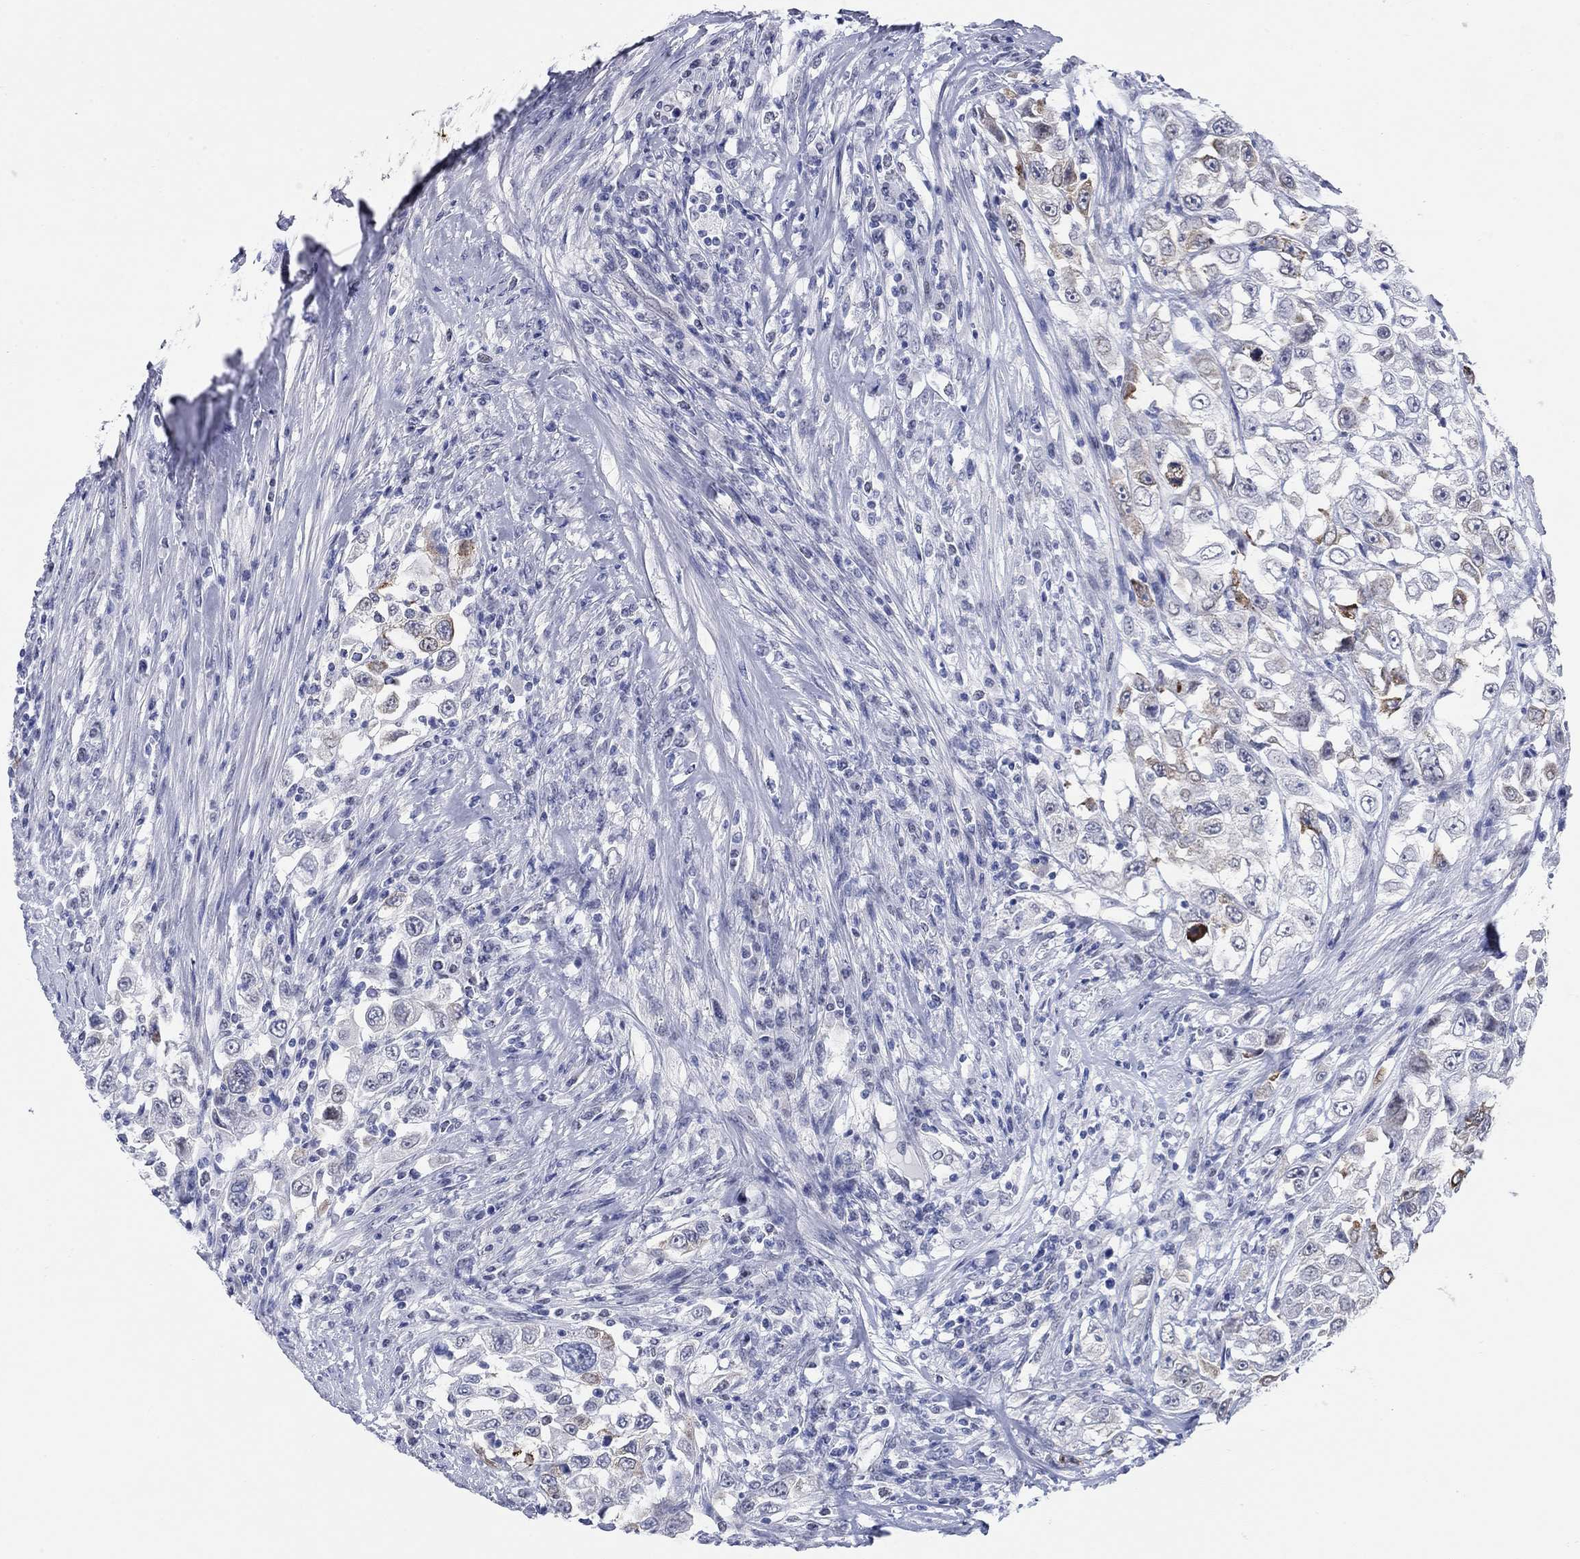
{"staining": {"intensity": "strong", "quantity": "<25%", "location": "cytoplasmic/membranous"}, "tissue": "urothelial cancer", "cell_type": "Tumor cells", "image_type": "cancer", "snomed": [{"axis": "morphology", "description": "Urothelial carcinoma, High grade"}, {"axis": "topography", "description": "Urinary bladder"}], "caption": "Urothelial carcinoma (high-grade) stained with a protein marker reveals strong staining in tumor cells.", "gene": "WASF3", "patient": {"sex": "female", "age": 56}}